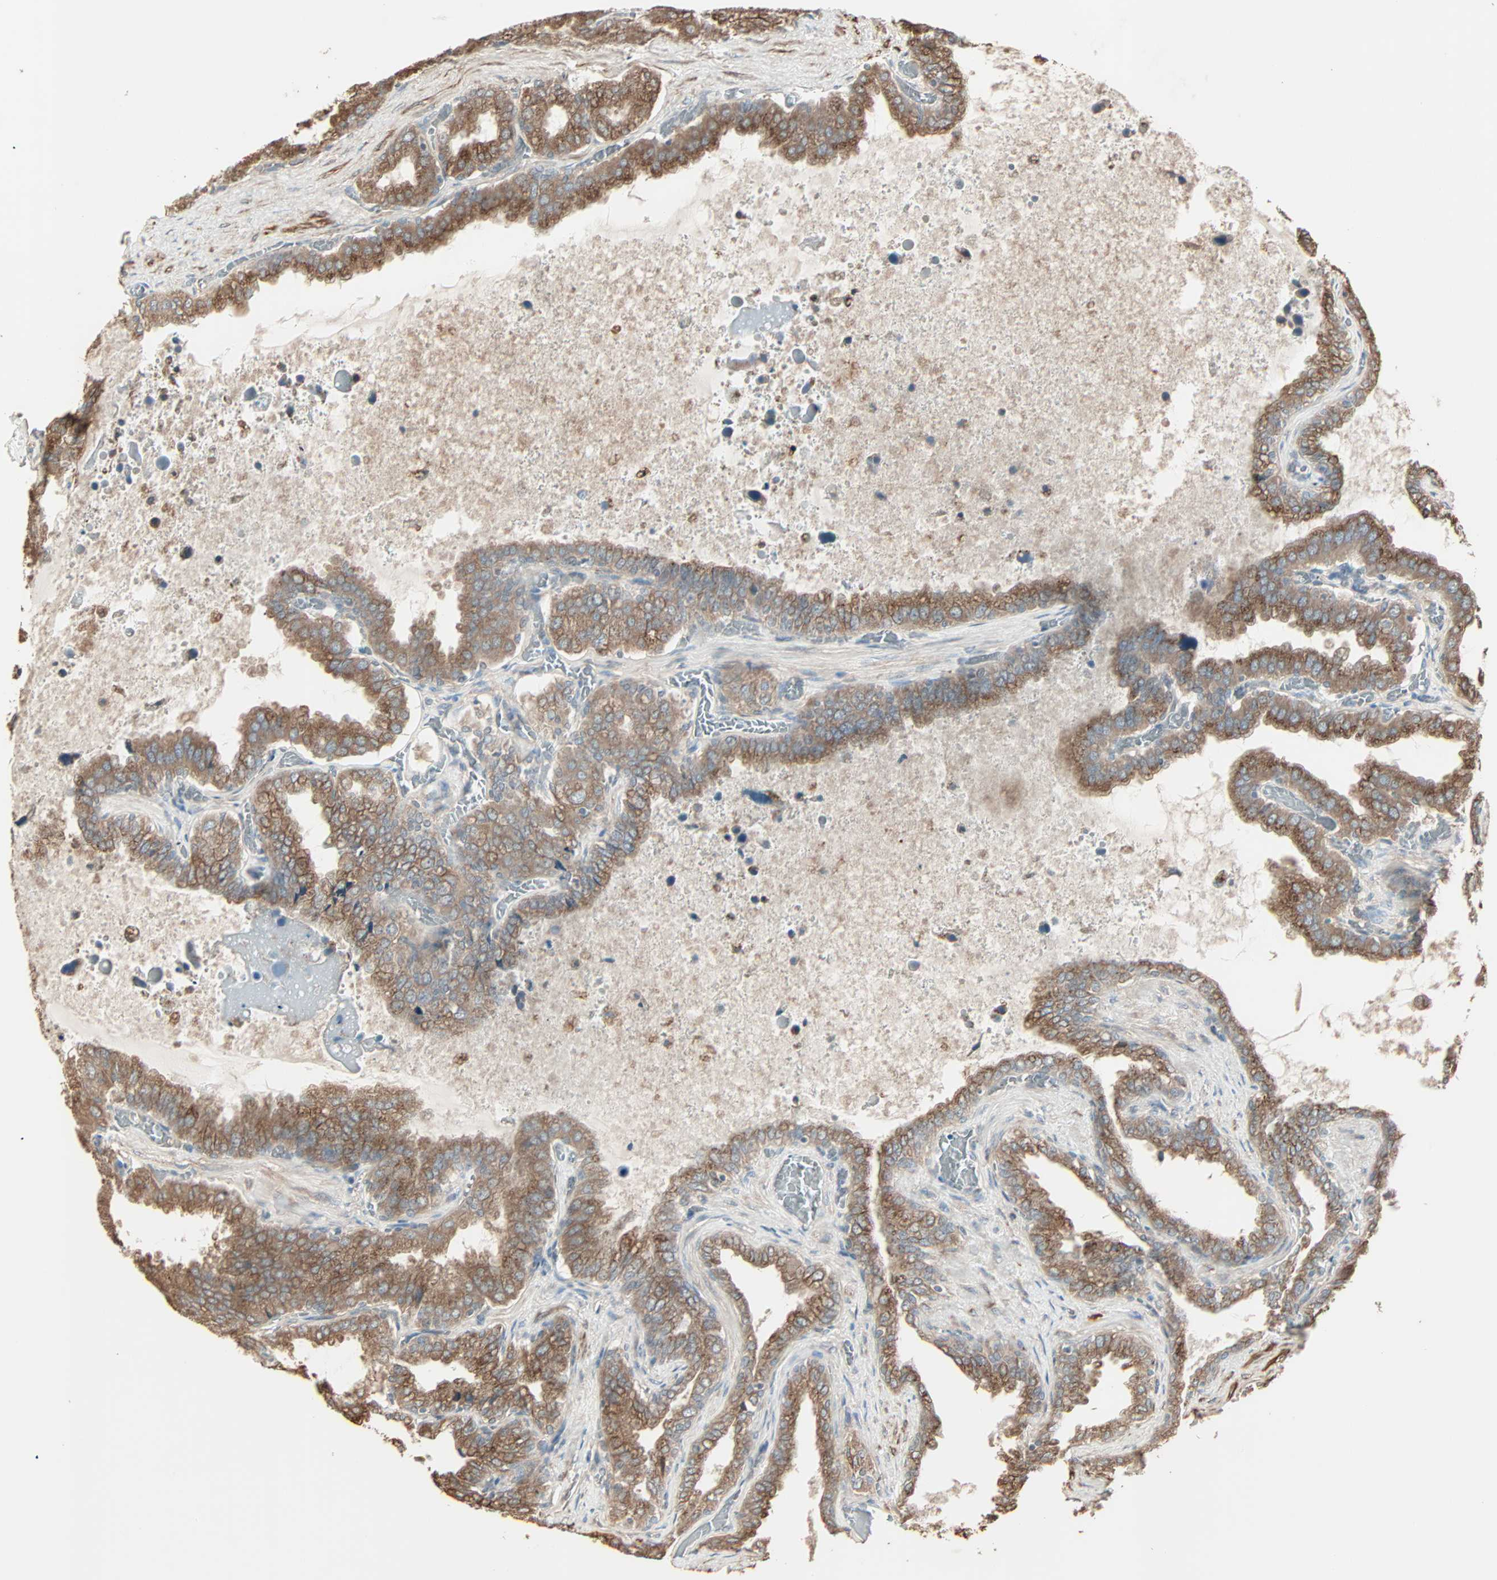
{"staining": {"intensity": "moderate", "quantity": ">75%", "location": "cytoplasmic/membranous"}, "tissue": "seminal vesicle", "cell_type": "Glandular cells", "image_type": "normal", "snomed": [{"axis": "morphology", "description": "Normal tissue, NOS"}, {"axis": "topography", "description": "Seminal veicle"}], "caption": "Glandular cells show medium levels of moderate cytoplasmic/membranous positivity in about >75% of cells in benign human seminal vesicle. Nuclei are stained in blue.", "gene": "GALNT3", "patient": {"sex": "male", "age": 46}}